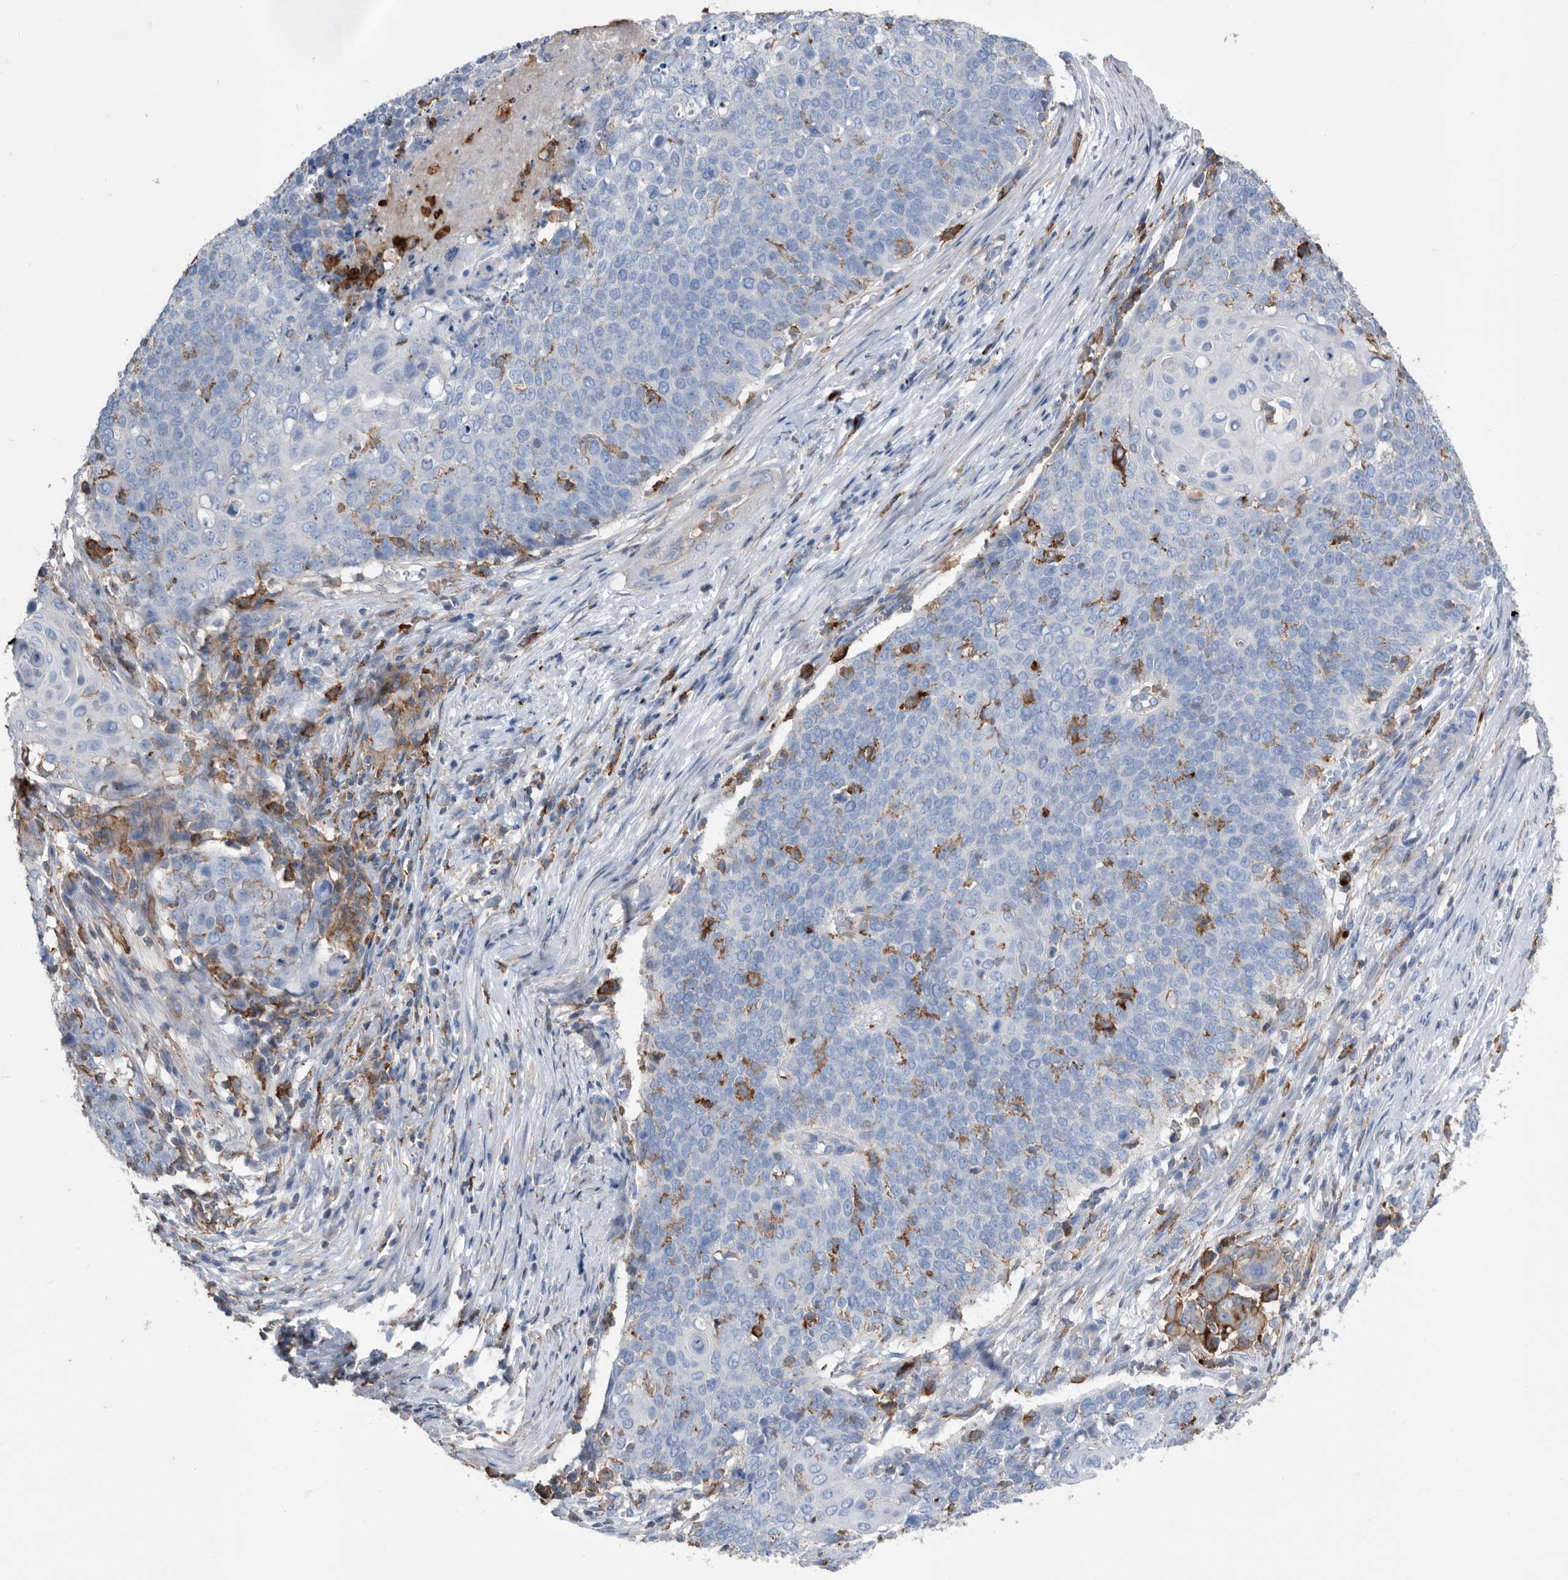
{"staining": {"intensity": "negative", "quantity": "none", "location": "none"}, "tissue": "cervical cancer", "cell_type": "Tumor cells", "image_type": "cancer", "snomed": [{"axis": "morphology", "description": "Squamous cell carcinoma, NOS"}, {"axis": "topography", "description": "Cervix"}], "caption": "This is an IHC histopathology image of human cervical cancer. There is no staining in tumor cells.", "gene": "MS4A4A", "patient": {"sex": "female", "age": 39}}